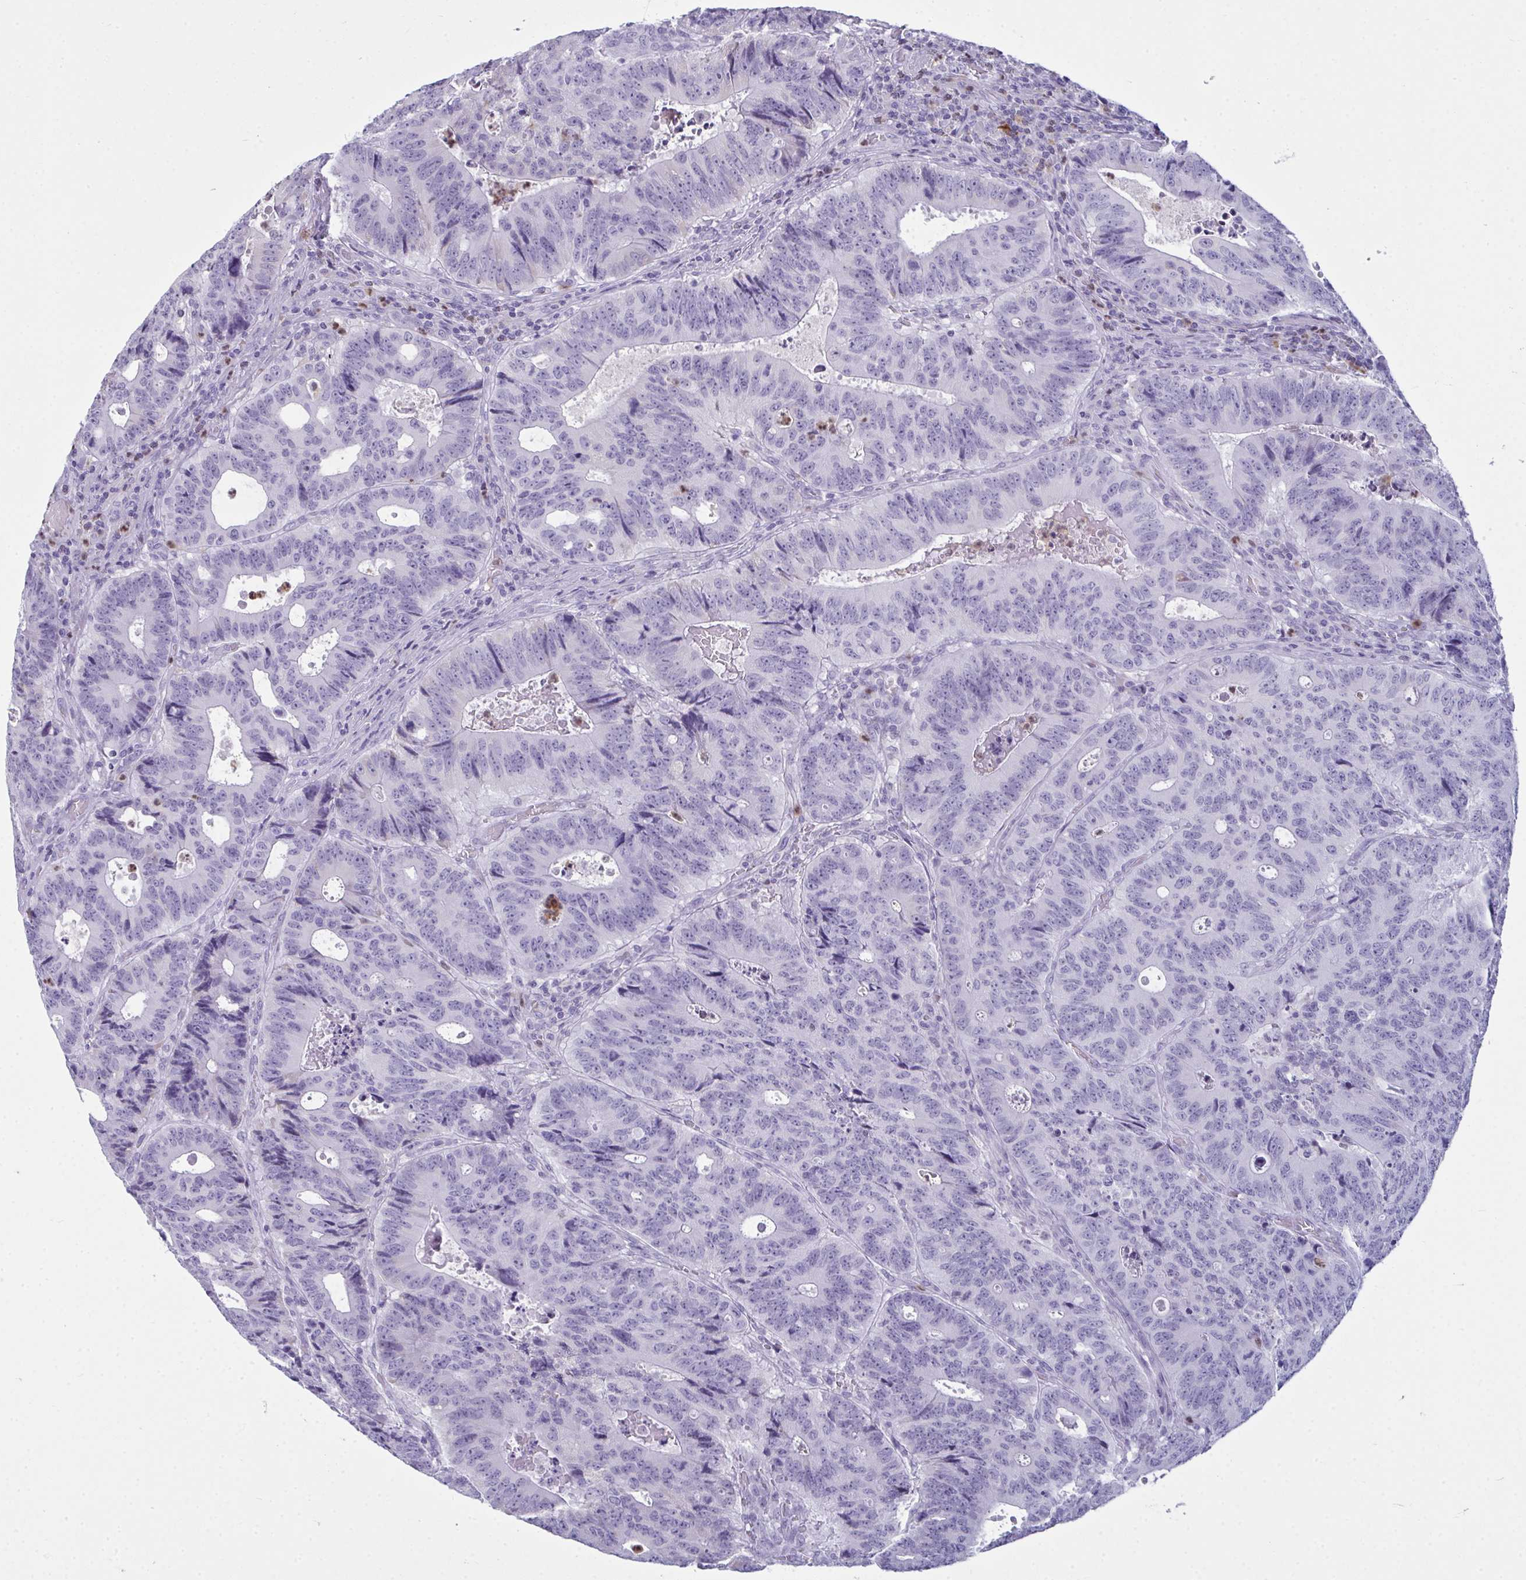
{"staining": {"intensity": "negative", "quantity": "none", "location": "none"}, "tissue": "colorectal cancer", "cell_type": "Tumor cells", "image_type": "cancer", "snomed": [{"axis": "morphology", "description": "Adenocarcinoma, NOS"}, {"axis": "topography", "description": "Colon"}], "caption": "Colorectal cancer (adenocarcinoma) was stained to show a protein in brown. There is no significant positivity in tumor cells.", "gene": "SERPINB10", "patient": {"sex": "male", "age": 62}}